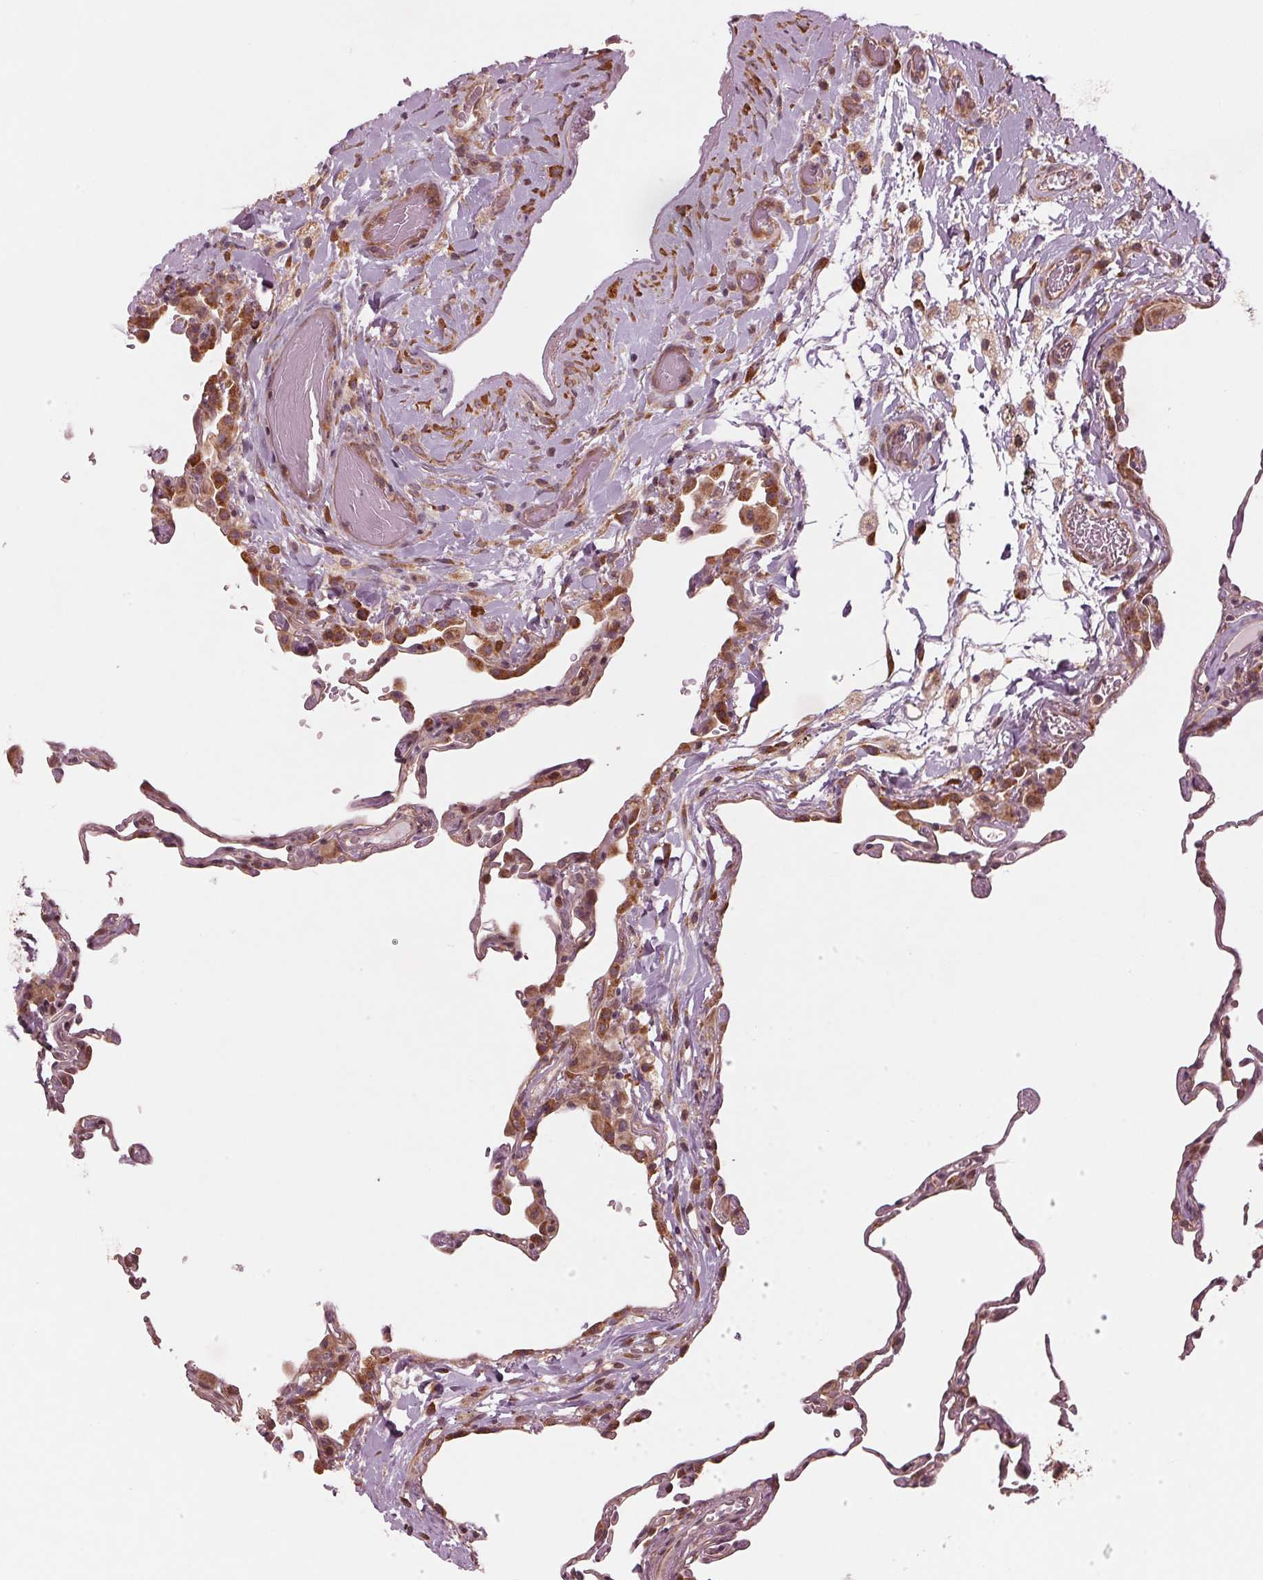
{"staining": {"intensity": "moderate", "quantity": "<25%", "location": "cytoplasmic/membranous,nuclear"}, "tissue": "lung", "cell_type": "Alveolar cells", "image_type": "normal", "snomed": [{"axis": "morphology", "description": "Normal tissue, NOS"}, {"axis": "topography", "description": "Lung"}], "caption": "Alveolar cells demonstrate moderate cytoplasmic/membranous,nuclear positivity in about <25% of cells in benign lung. The staining was performed using DAB (3,3'-diaminobenzidine), with brown indicating positive protein expression. Nuclei are stained blue with hematoxylin.", "gene": "CMIP", "patient": {"sex": "female", "age": 57}}